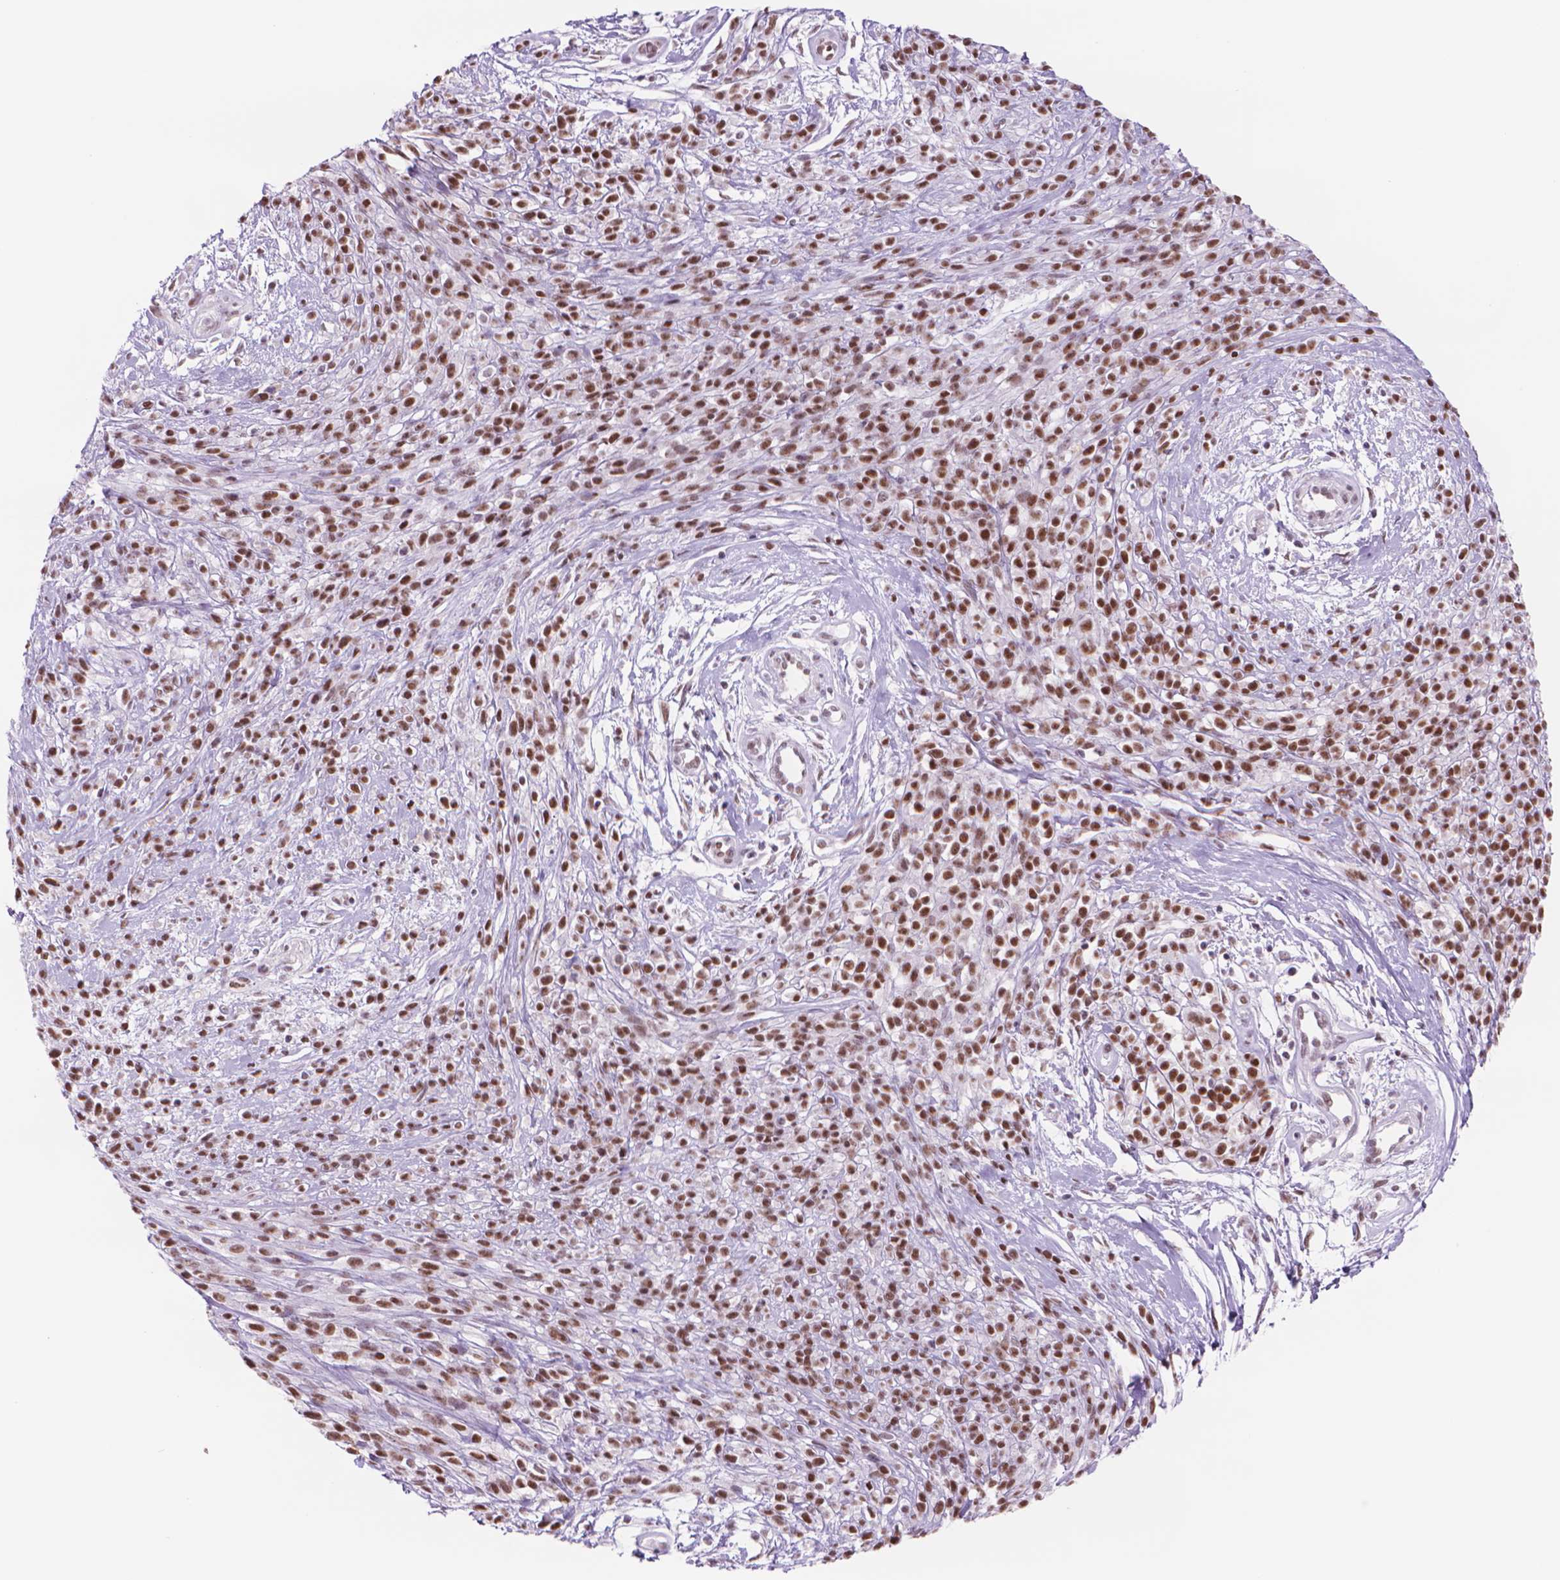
{"staining": {"intensity": "moderate", "quantity": ">75%", "location": "nuclear"}, "tissue": "melanoma", "cell_type": "Tumor cells", "image_type": "cancer", "snomed": [{"axis": "morphology", "description": "Malignant melanoma, NOS"}, {"axis": "topography", "description": "Skin"}, {"axis": "topography", "description": "Skin of trunk"}], "caption": "Malignant melanoma stained with a protein marker reveals moderate staining in tumor cells.", "gene": "POLR3D", "patient": {"sex": "male", "age": 74}}